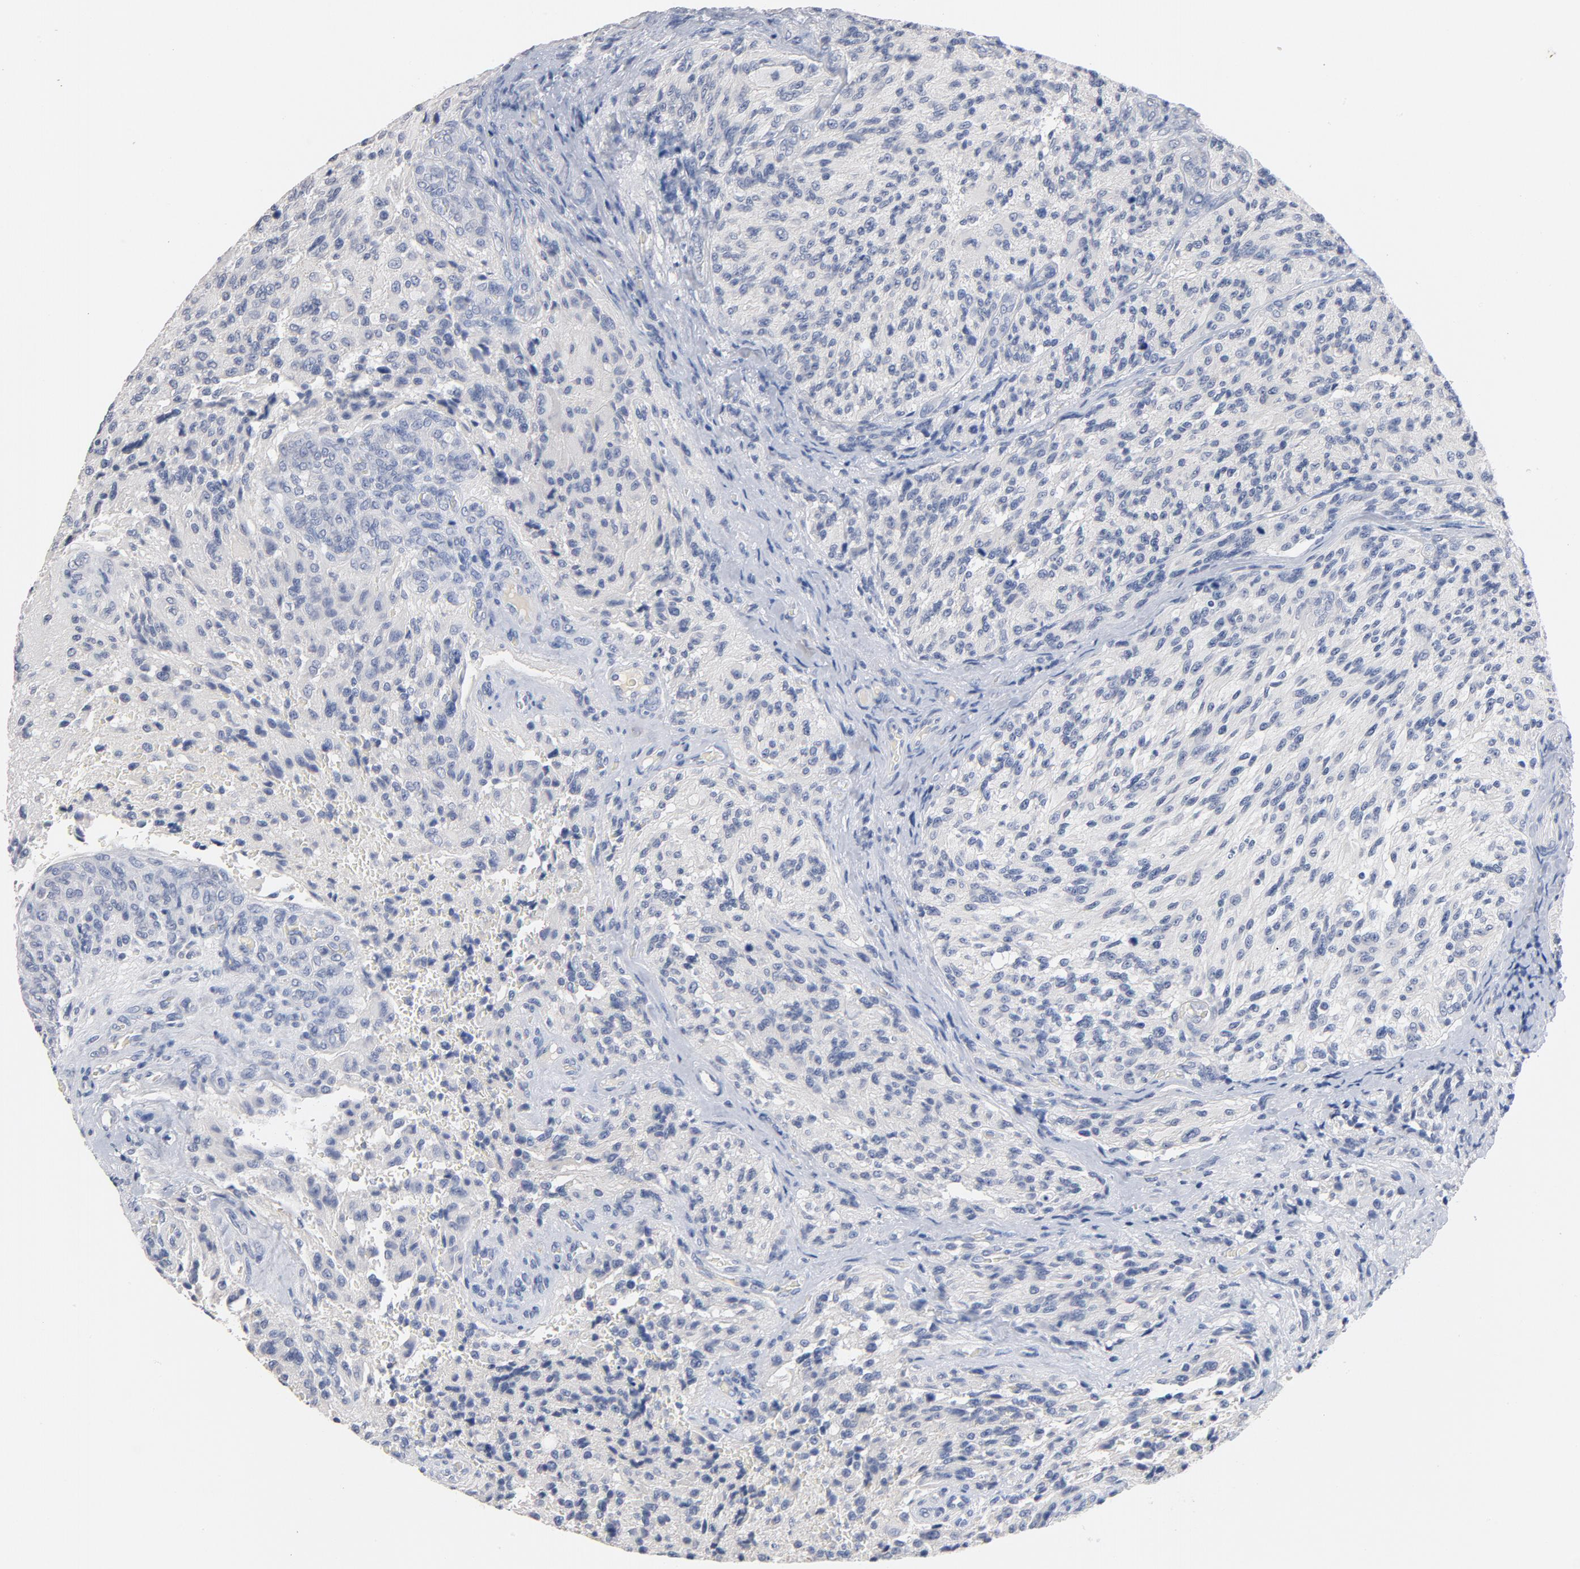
{"staining": {"intensity": "negative", "quantity": "none", "location": "none"}, "tissue": "glioma", "cell_type": "Tumor cells", "image_type": "cancer", "snomed": [{"axis": "morphology", "description": "Normal tissue, NOS"}, {"axis": "morphology", "description": "Glioma, malignant, High grade"}, {"axis": "topography", "description": "Cerebral cortex"}], "caption": "Tumor cells are negative for brown protein staining in malignant glioma (high-grade).", "gene": "ZCCHC13", "patient": {"sex": "male", "age": 56}}